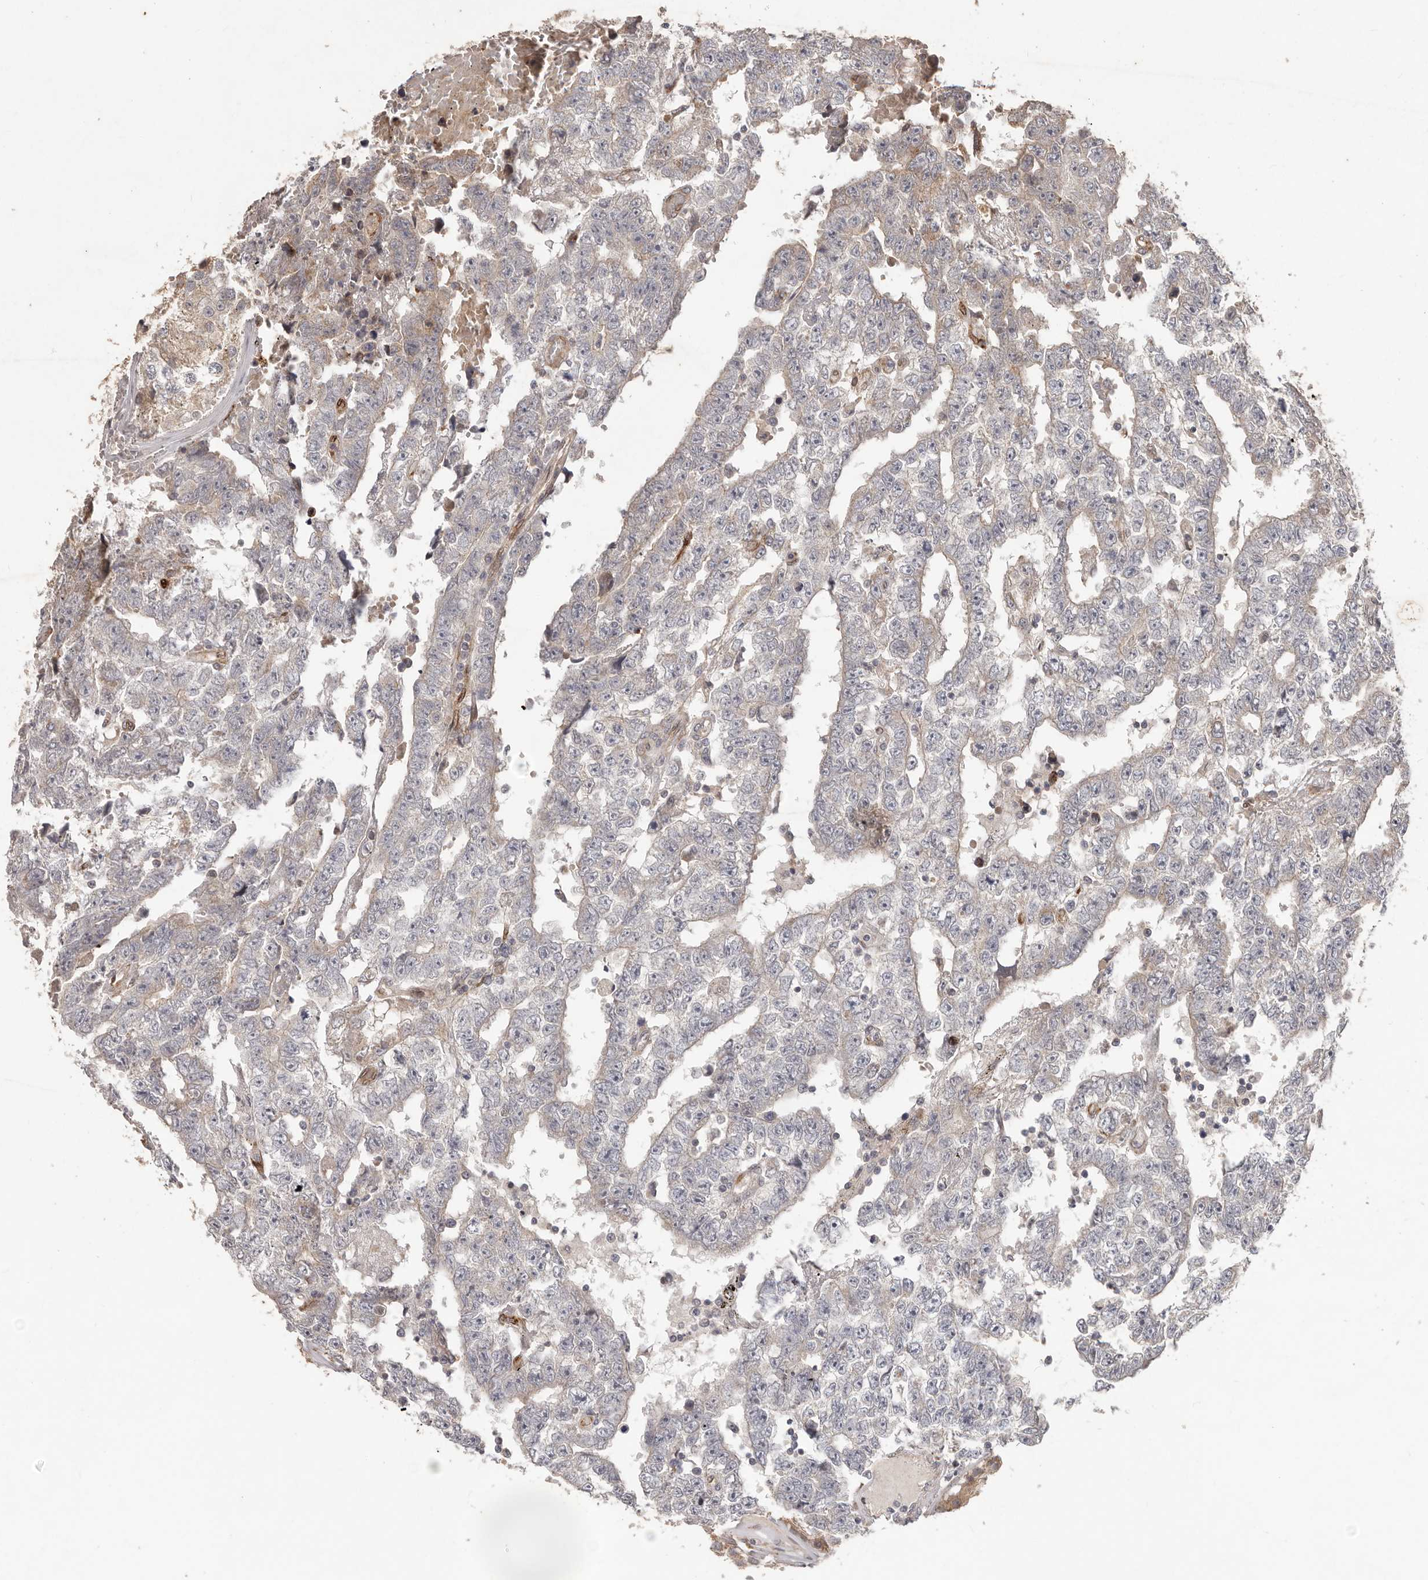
{"staining": {"intensity": "negative", "quantity": "none", "location": "none"}, "tissue": "testis cancer", "cell_type": "Tumor cells", "image_type": "cancer", "snomed": [{"axis": "morphology", "description": "Carcinoma, Embryonal, NOS"}, {"axis": "topography", "description": "Testis"}], "caption": "IHC micrograph of neoplastic tissue: human testis embryonal carcinoma stained with DAB (3,3'-diaminobenzidine) displays no significant protein staining in tumor cells.", "gene": "PLOD2", "patient": {"sex": "male", "age": 25}}